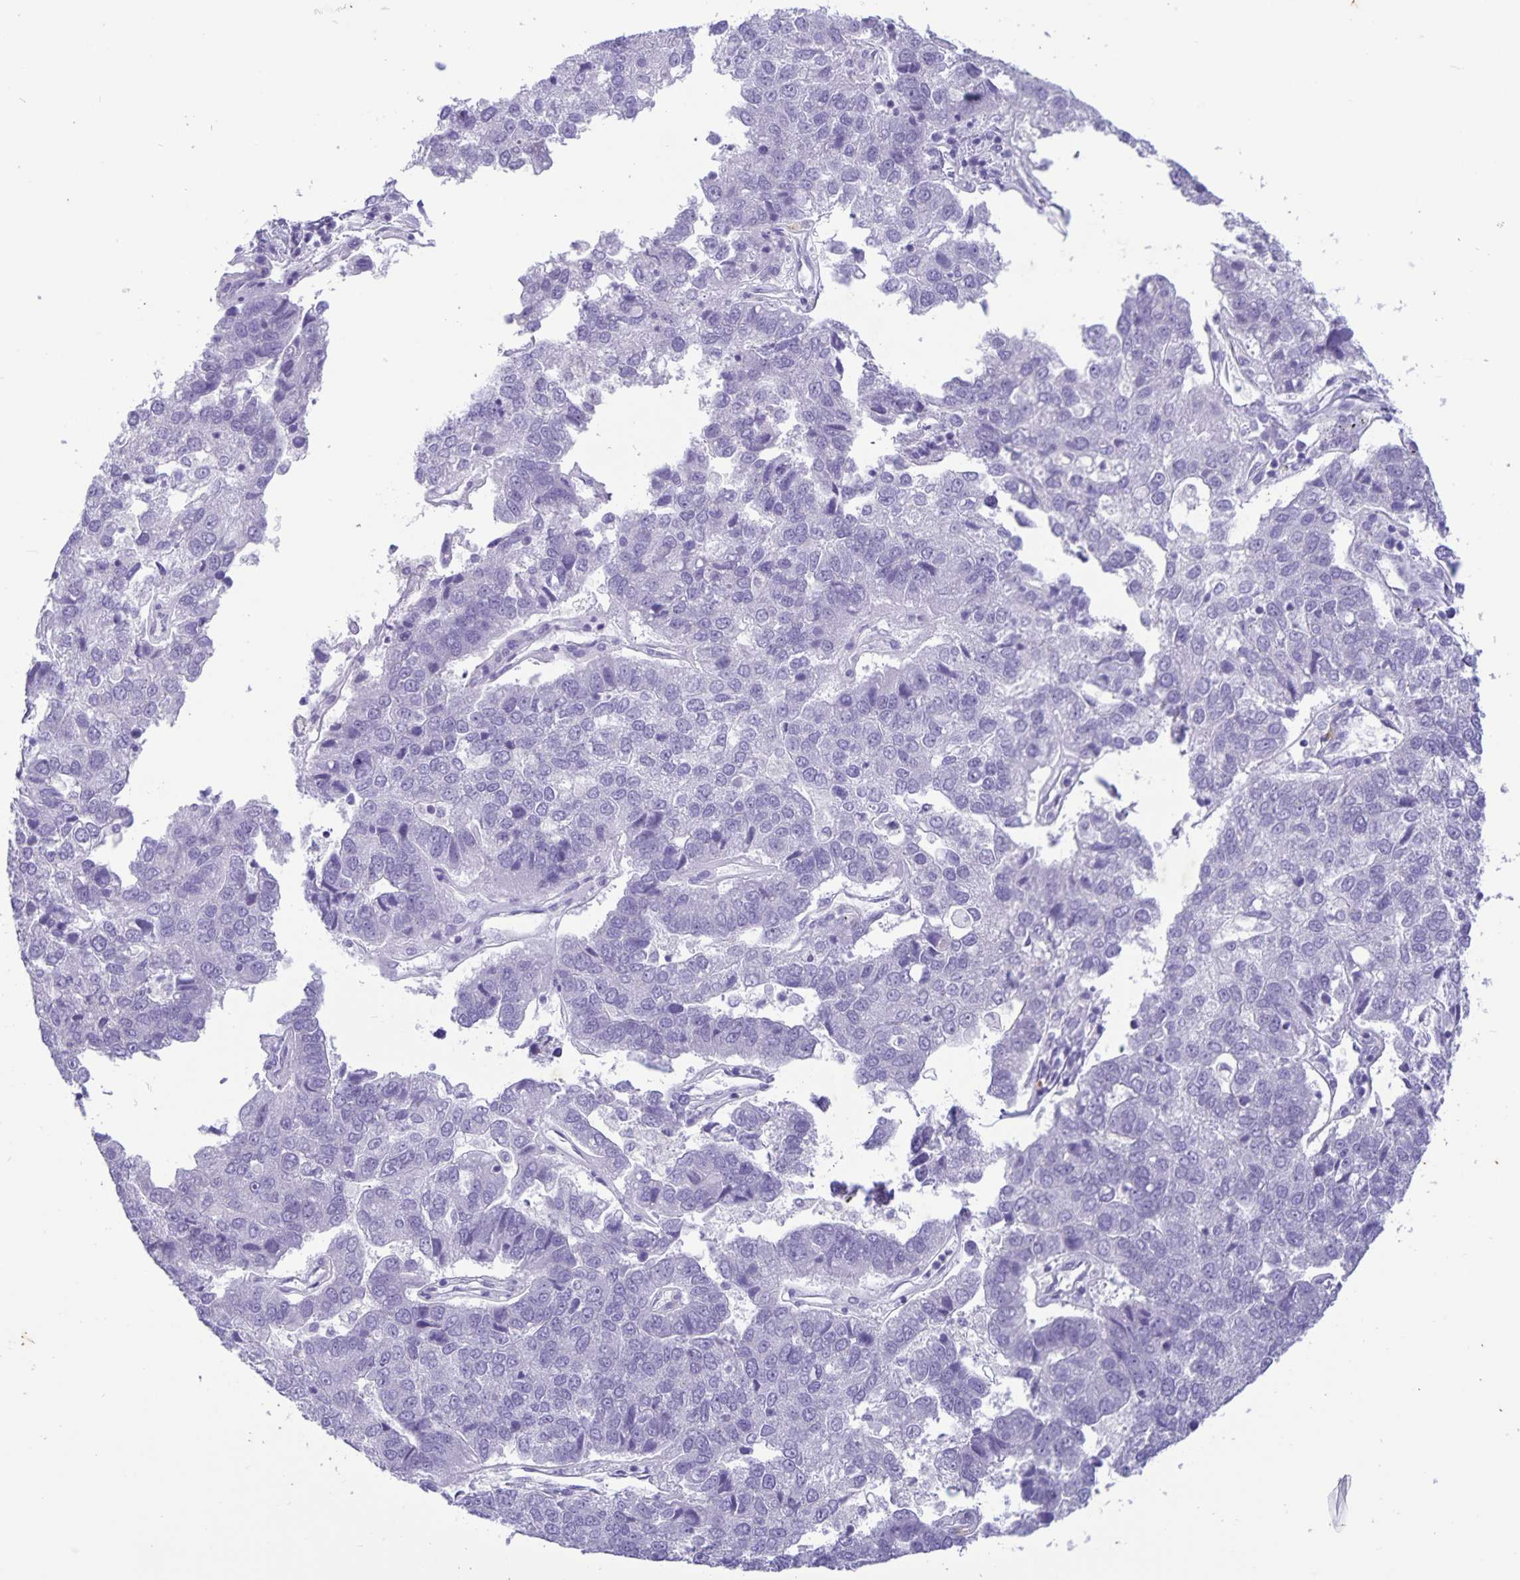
{"staining": {"intensity": "negative", "quantity": "none", "location": "none"}, "tissue": "pancreatic cancer", "cell_type": "Tumor cells", "image_type": "cancer", "snomed": [{"axis": "morphology", "description": "Adenocarcinoma, NOS"}, {"axis": "topography", "description": "Pancreas"}], "caption": "Immunohistochemistry (IHC) micrograph of human pancreatic cancer stained for a protein (brown), which displays no positivity in tumor cells.", "gene": "IBTK", "patient": {"sex": "female", "age": 61}}